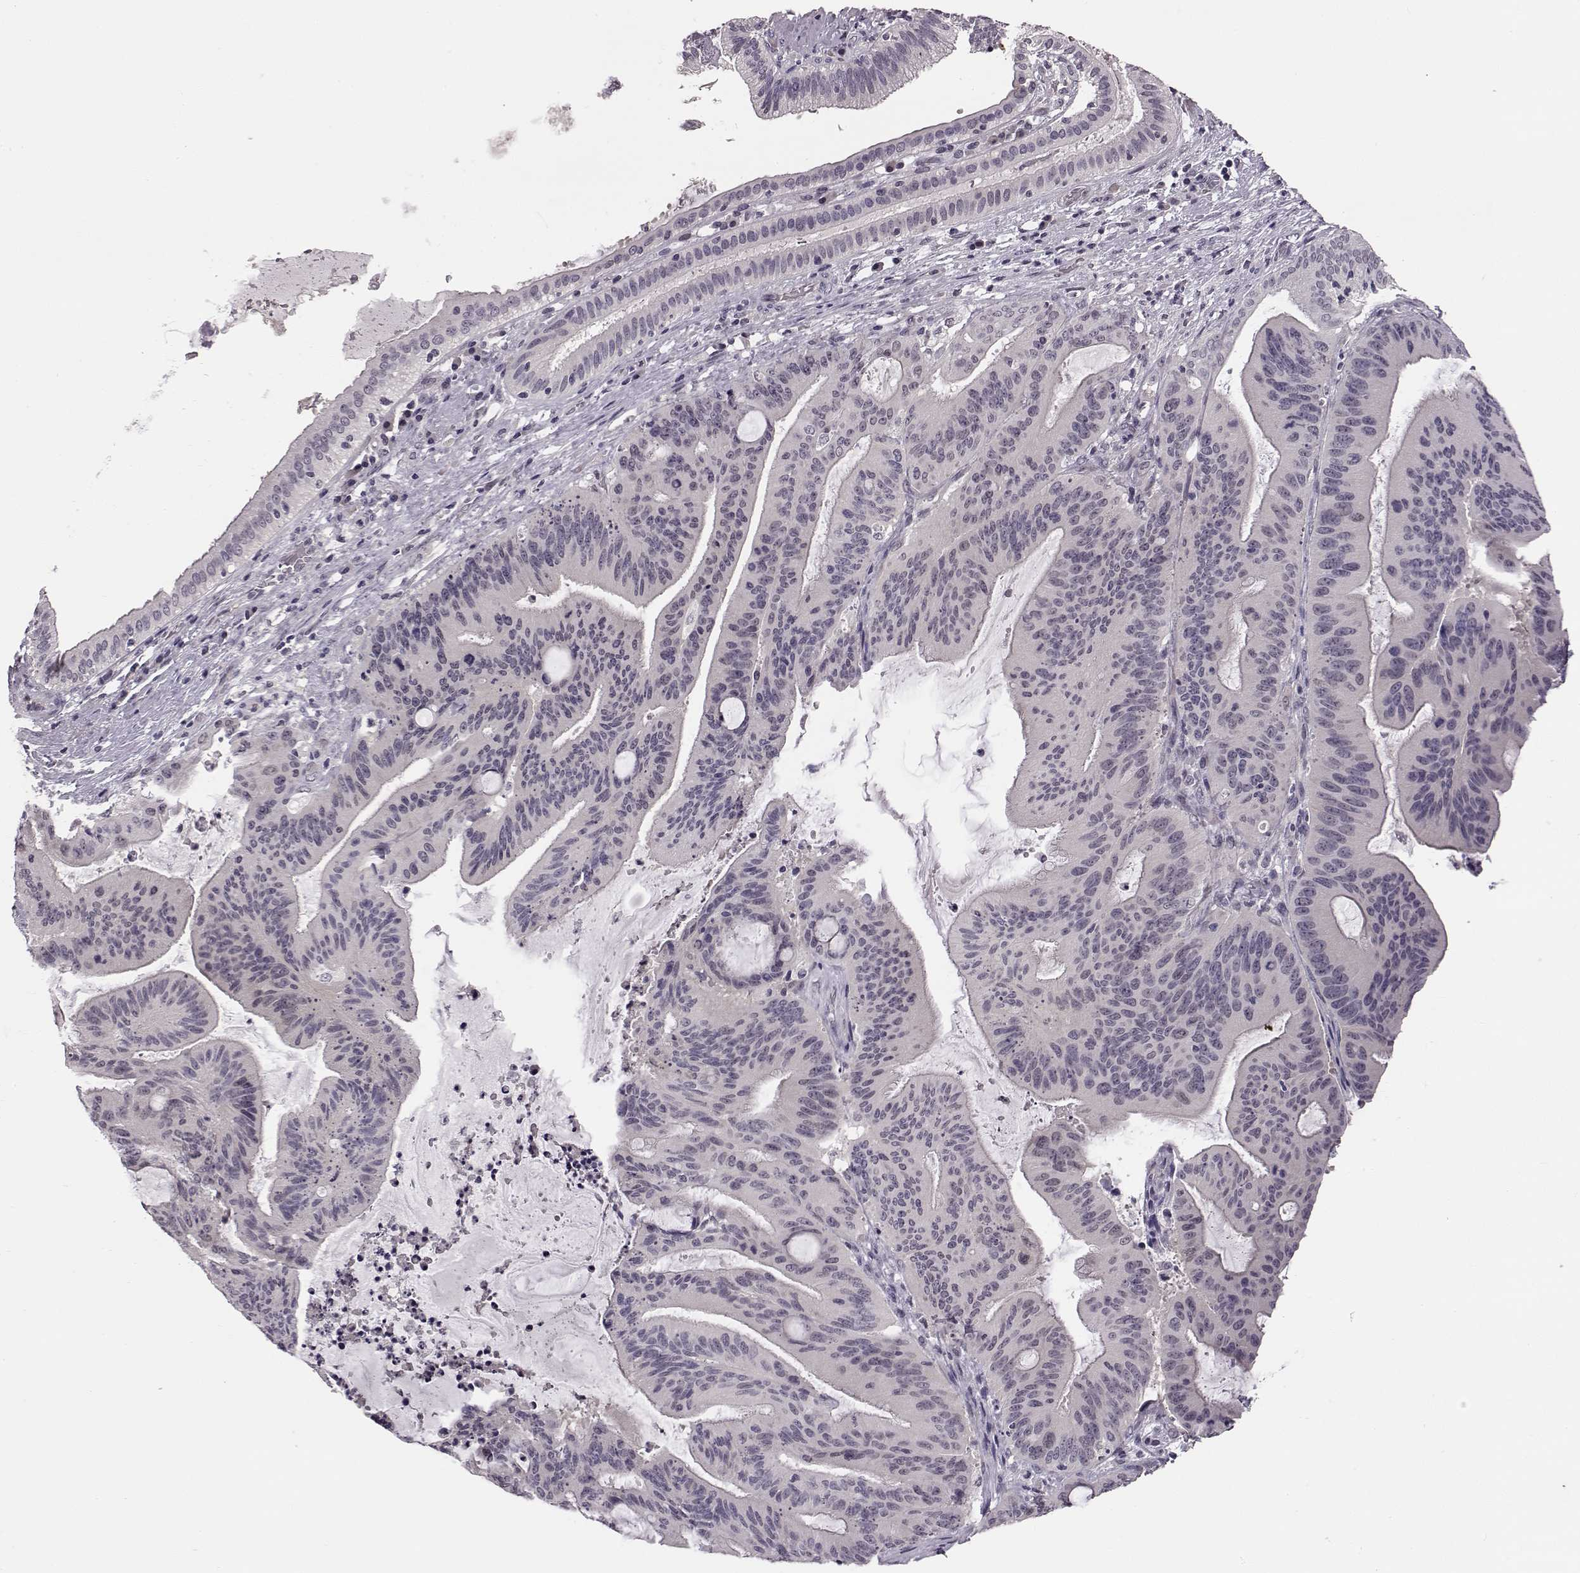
{"staining": {"intensity": "negative", "quantity": "none", "location": "none"}, "tissue": "liver cancer", "cell_type": "Tumor cells", "image_type": "cancer", "snomed": [{"axis": "morphology", "description": "Cholangiocarcinoma"}, {"axis": "topography", "description": "Liver"}], "caption": "This is an immunohistochemistry histopathology image of liver cancer. There is no positivity in tumor cells.", "gene": "C10orf62", "patient": {"sex": "female", "age": 73}}